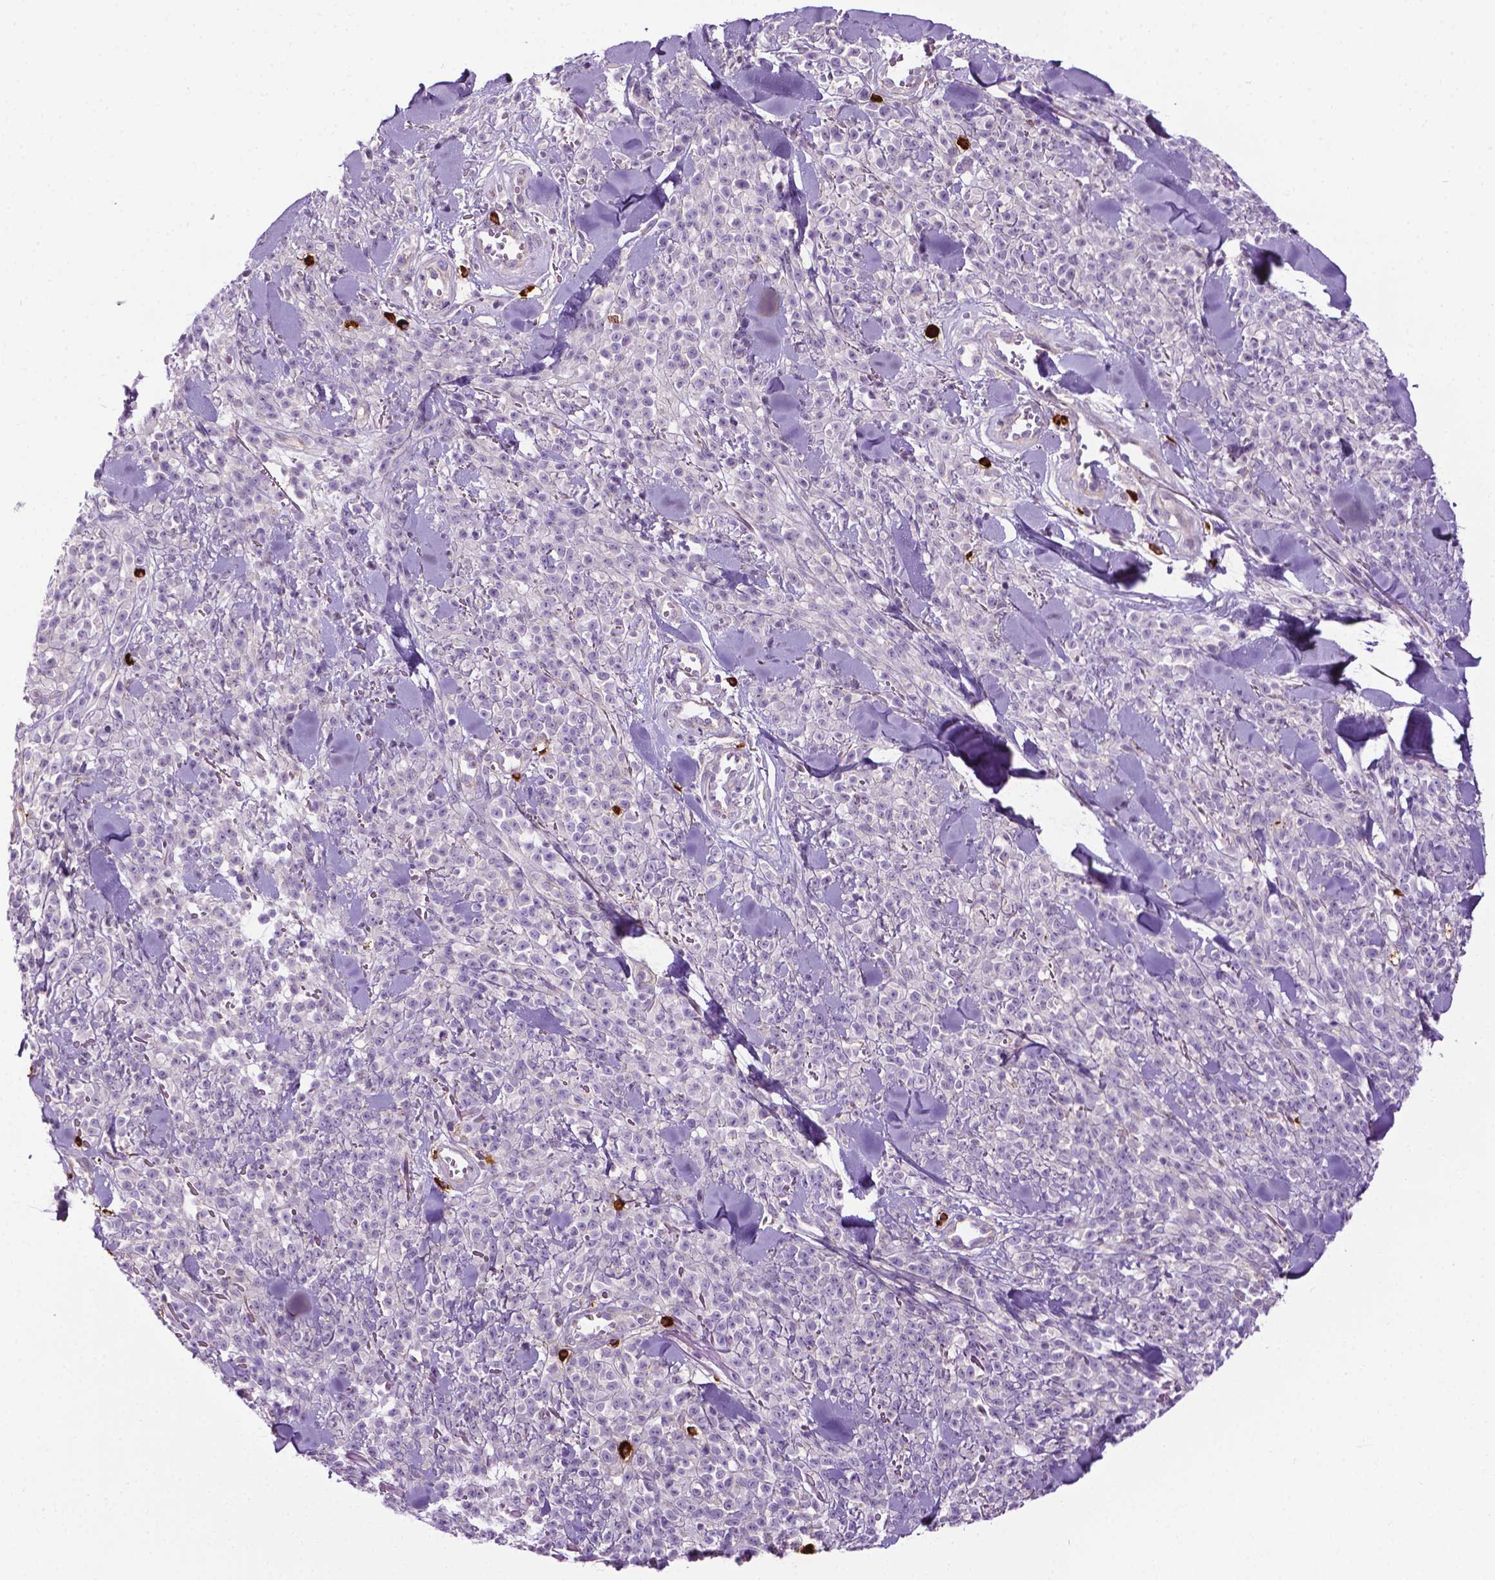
{"staining": {"intensity": "negative", "quantity": "none", "location": "none"}, "tissue": "melanoma", "cell_type": "Tumor cells", "image_type": "cancer", "snomed": [{"axis": "morphology", "description": "Malignant melanoma, NOS"}, {"axis": "topography", "description": "Skin"}, {"axis": "topography", "description": "Skin of trunk"}], "caption": "A histopathology image of melanoma stained for a protein displays no brown staining in tumor cells.", "gene": "SPECC1L", "patient": {"sex": "male", "age": 74}}